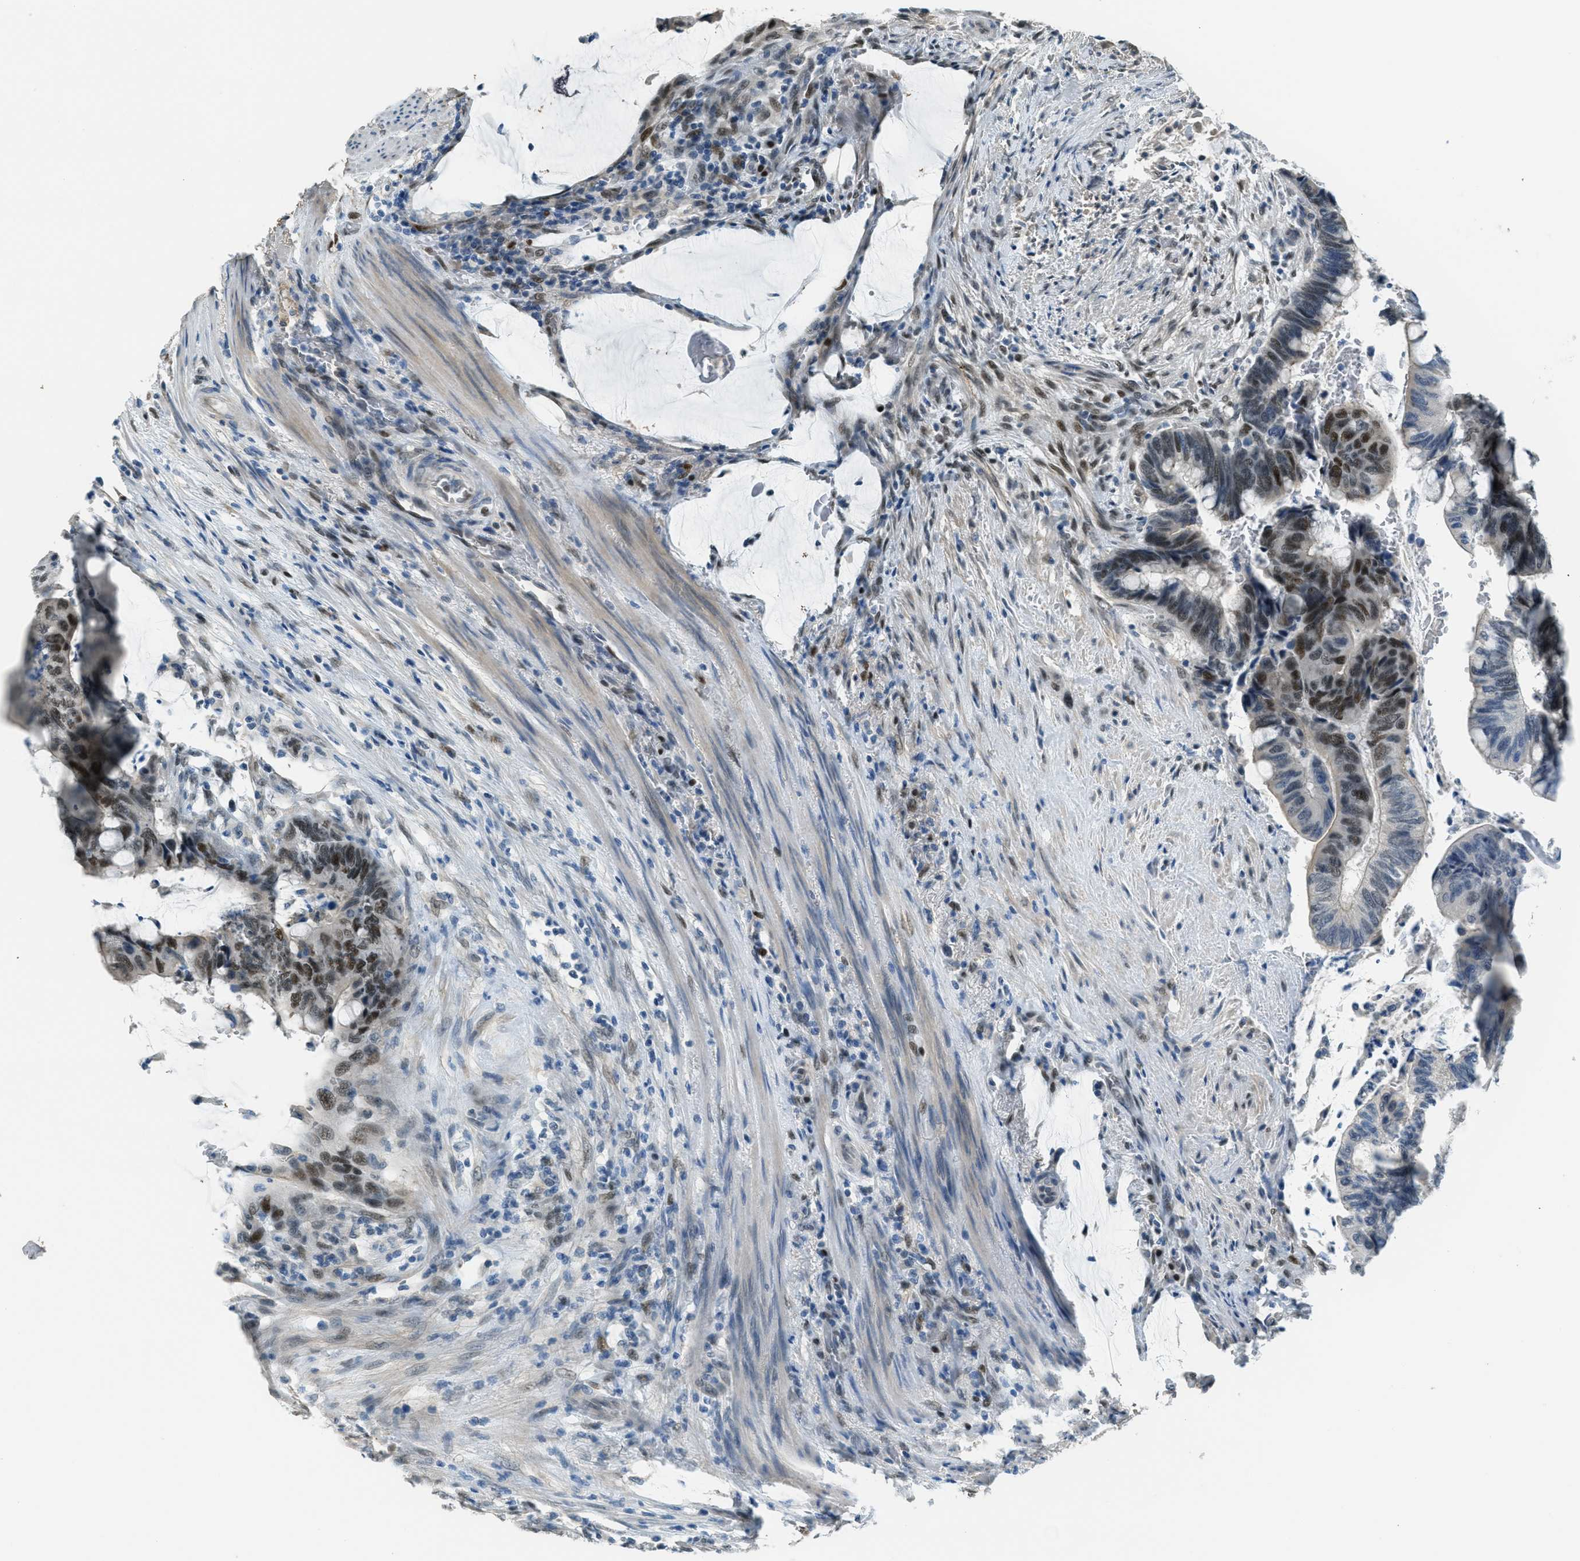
{"staining": {"intensity": "moderate", "quantity": "25%-75%", "location": "nuclear"}, "tissue": "colorectal cancer", "cell_type": "Tumor cells", "image_type": "cancer", "snomed": [{"axis": "morphology", "description": "Normal tissue, NOS"}, {"axis": "morphology", "description": "Adenocarcinoma, NOS"}, {"axis": "topography", "description": "Rectum"}, {"axis": "topography", "description": "Peripheral nerve tissue"}], "caption": "IHC of adenocarcinoma (colorectal) exhibits medium levels of moderate nuclear expression in approximately 25%-75% of tumor cells. Using DAB (brown) and hematoxylin (blue) stains, captured at high magnification using brightfield microscopy.", "gene": "TCF3", "patient": {"sex": "male", "age": 92}}